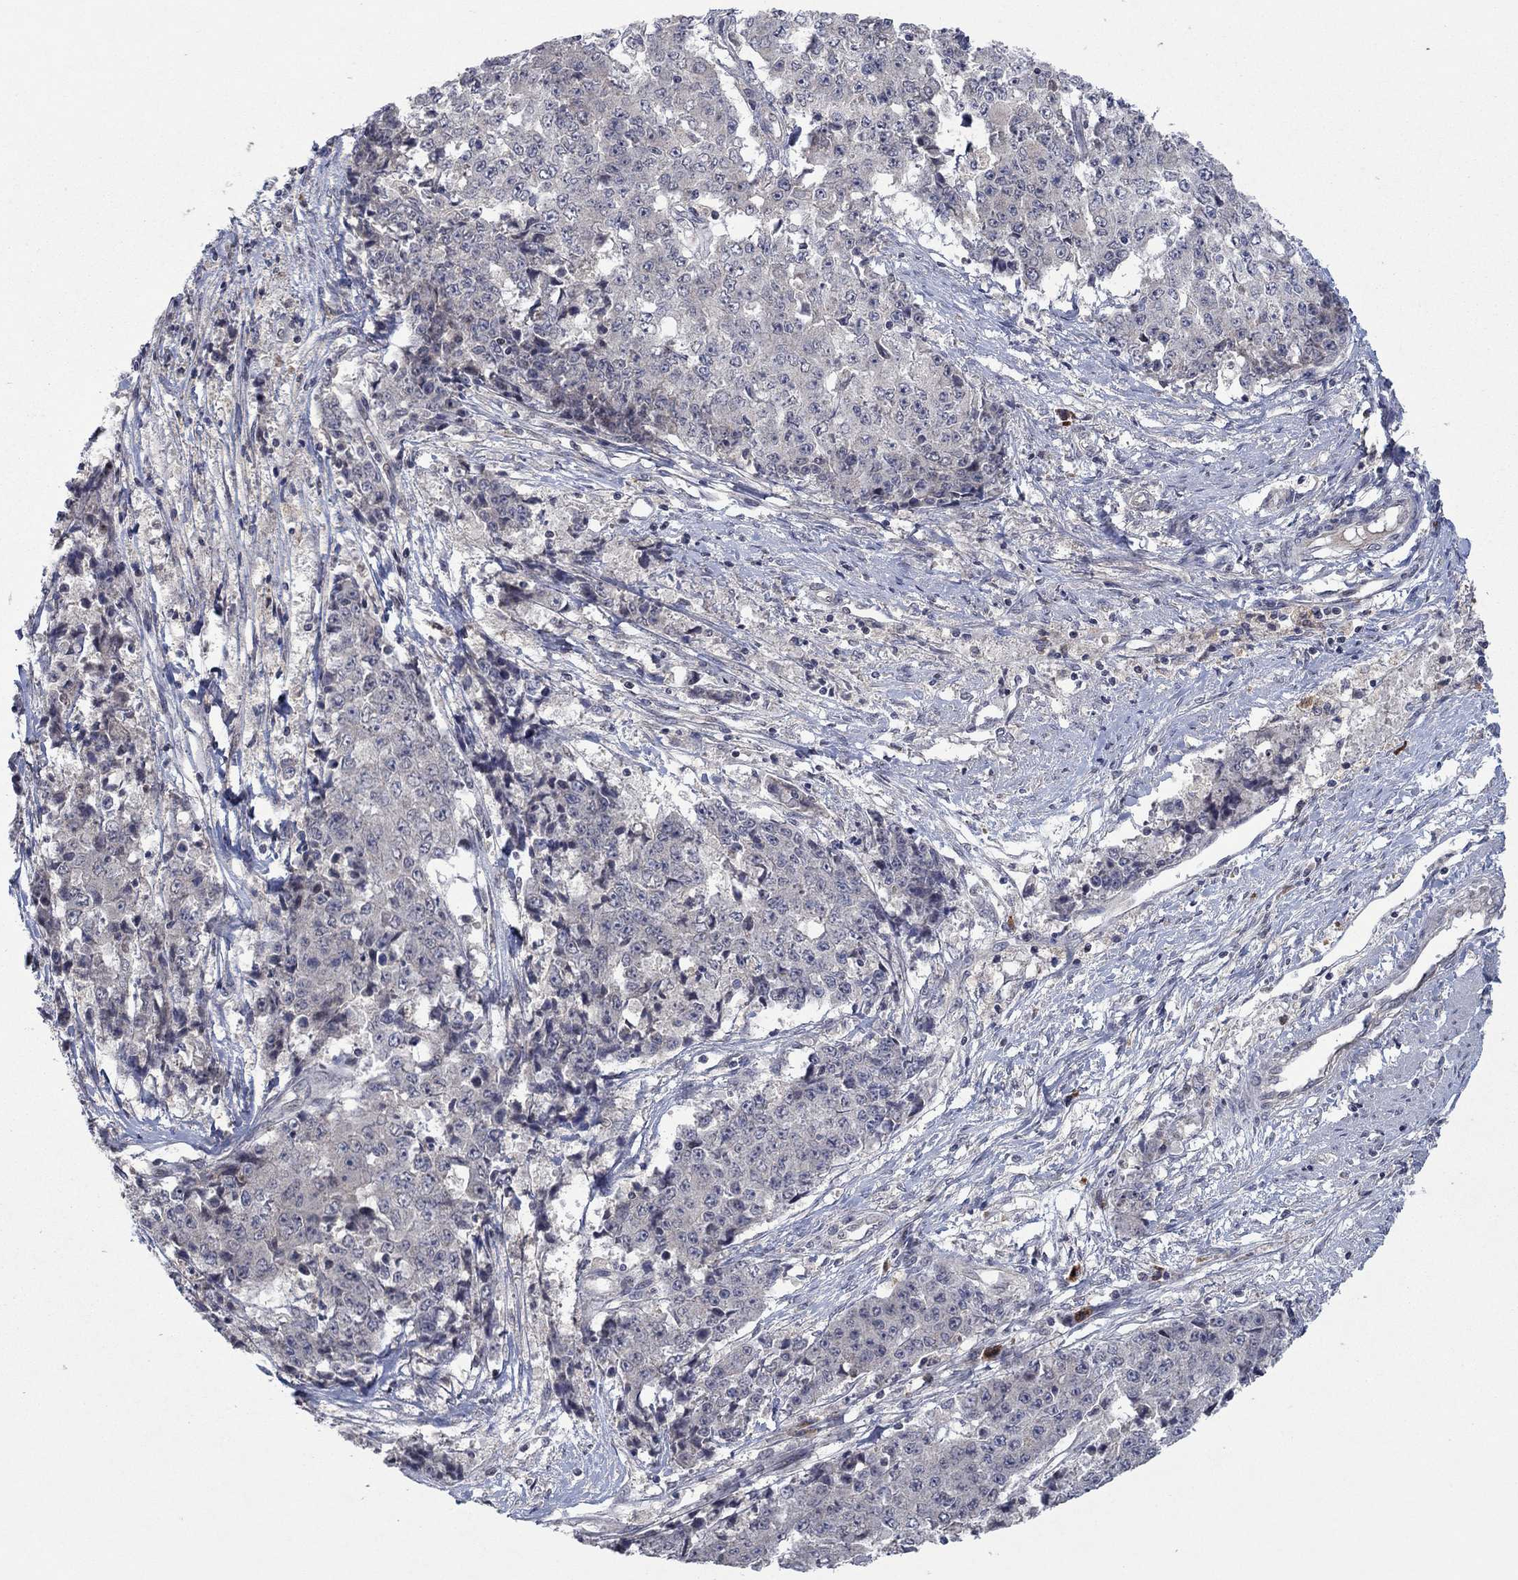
{"staining": {"intensity": "negative", "quantity": "none", "location": "none"}, "tissue": "ovarian cancer", "cell_type": "Tumor cells", "image_type": "cancer", "snomed": [{"axis": "morphology", "description": "Carcinoma, endometroid"}, {"axis": "topography", "description": "Ovary"}], "caption": "Tumor cells show no significant positivity in endometroid carcinoma (ovarian). (DAB immunohistochemistry with hematoxylin counter stain).", "gene": "IL4", "patient": {"sex": "female", "age": 42}}